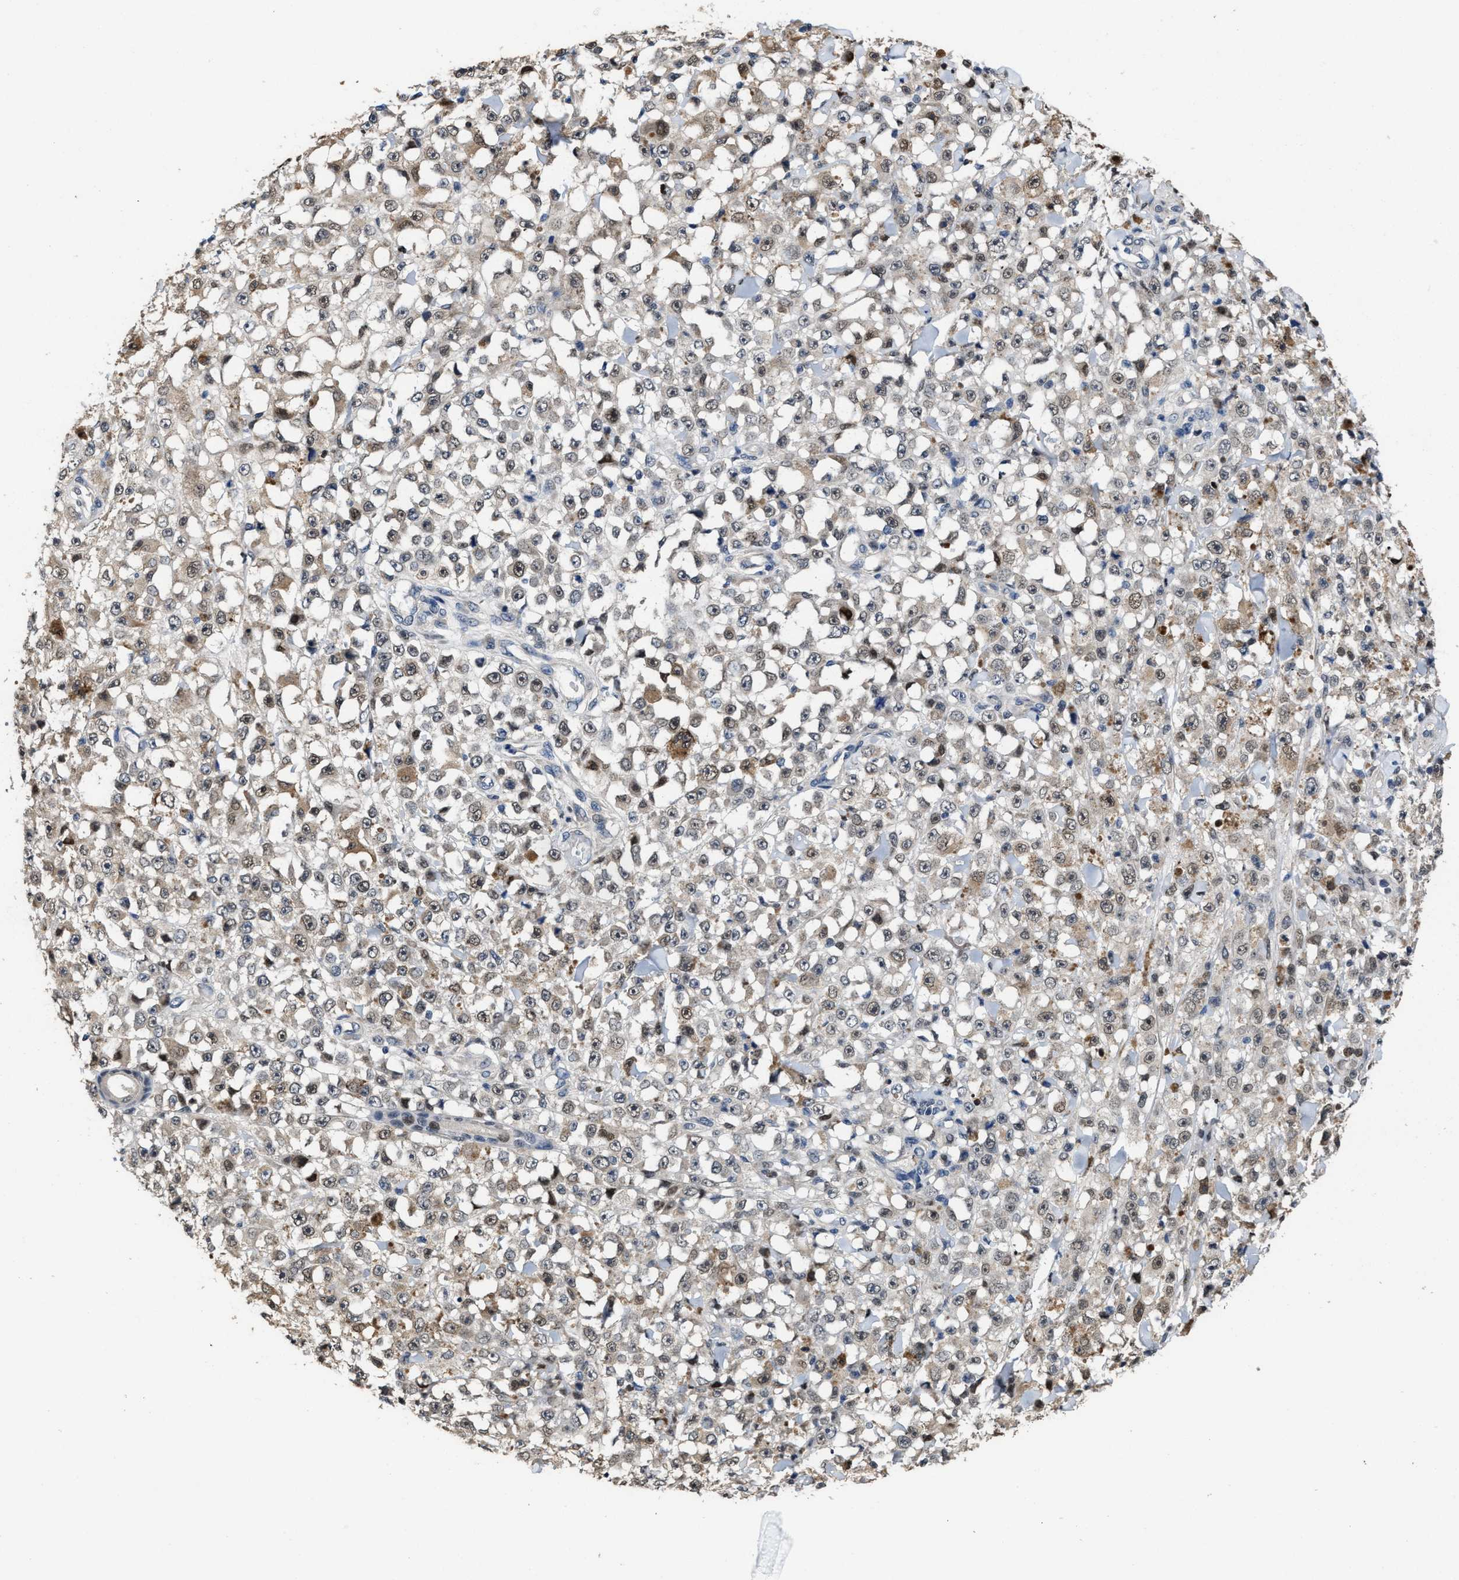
{"staining": {"intensity": "weak", "quantity": "25%-75%", "location": "cytoplasmic/membranous,nuclear"}, "tissue": "melanoma", "cell_type": "Tumor cells", "image_type": "cancer", "snomed": [{"axis": "morphology", "description": "Malignant melanoma, NOS"}, {"axis": "topography", "description": "Skin"}], "caption": "A micrograph of melanoma stained for a protein reveals weak cytoplasmic/membranous and nuclear brown staining in tumor cells. (brown staining indicates protein expression, while blue staining denotes nuclei).", "gene": "ZNF20", "patient": {"sex": "female", "age": 82}}